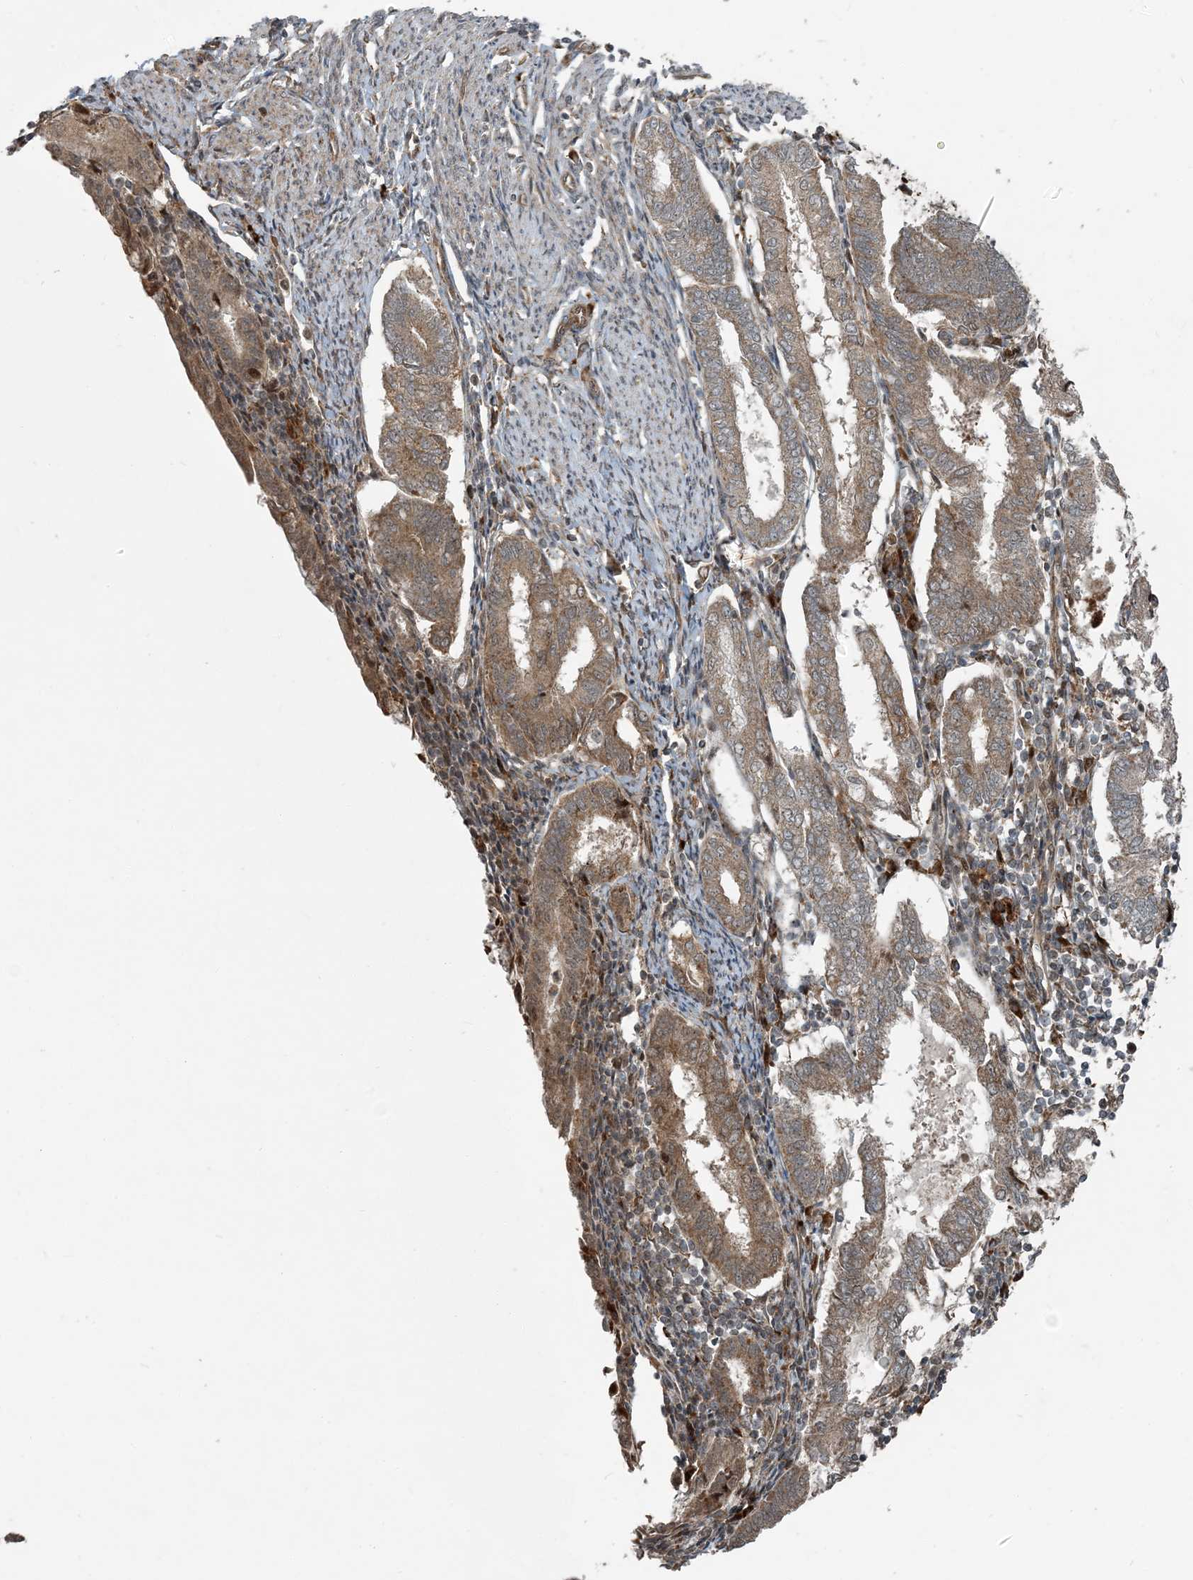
{"staining": {"intensity": "moderate", "quantity": ">75%", "location": "cytoplasmic/membranous"}, "tissue": "endometrial cancer", "cell_type": "Tumor cells", "image_type": "cancer", "snomed": [{"axis": "morphology", "description": "Adenocarcinoma, NOS"}, {"axis": "topography", "description": "Endometrium"}], "caption": "Brown immunohistochemical staining in adenocarcinoma (endometrial) reveals moderate cytoplasmic/membranous staining in approximately >75% of tumor cells. Ihc stains the protein in brown and the nuclei are stained blue.", "gene": "EDEM2", "patient": {"sex": "female", "age": 86}}